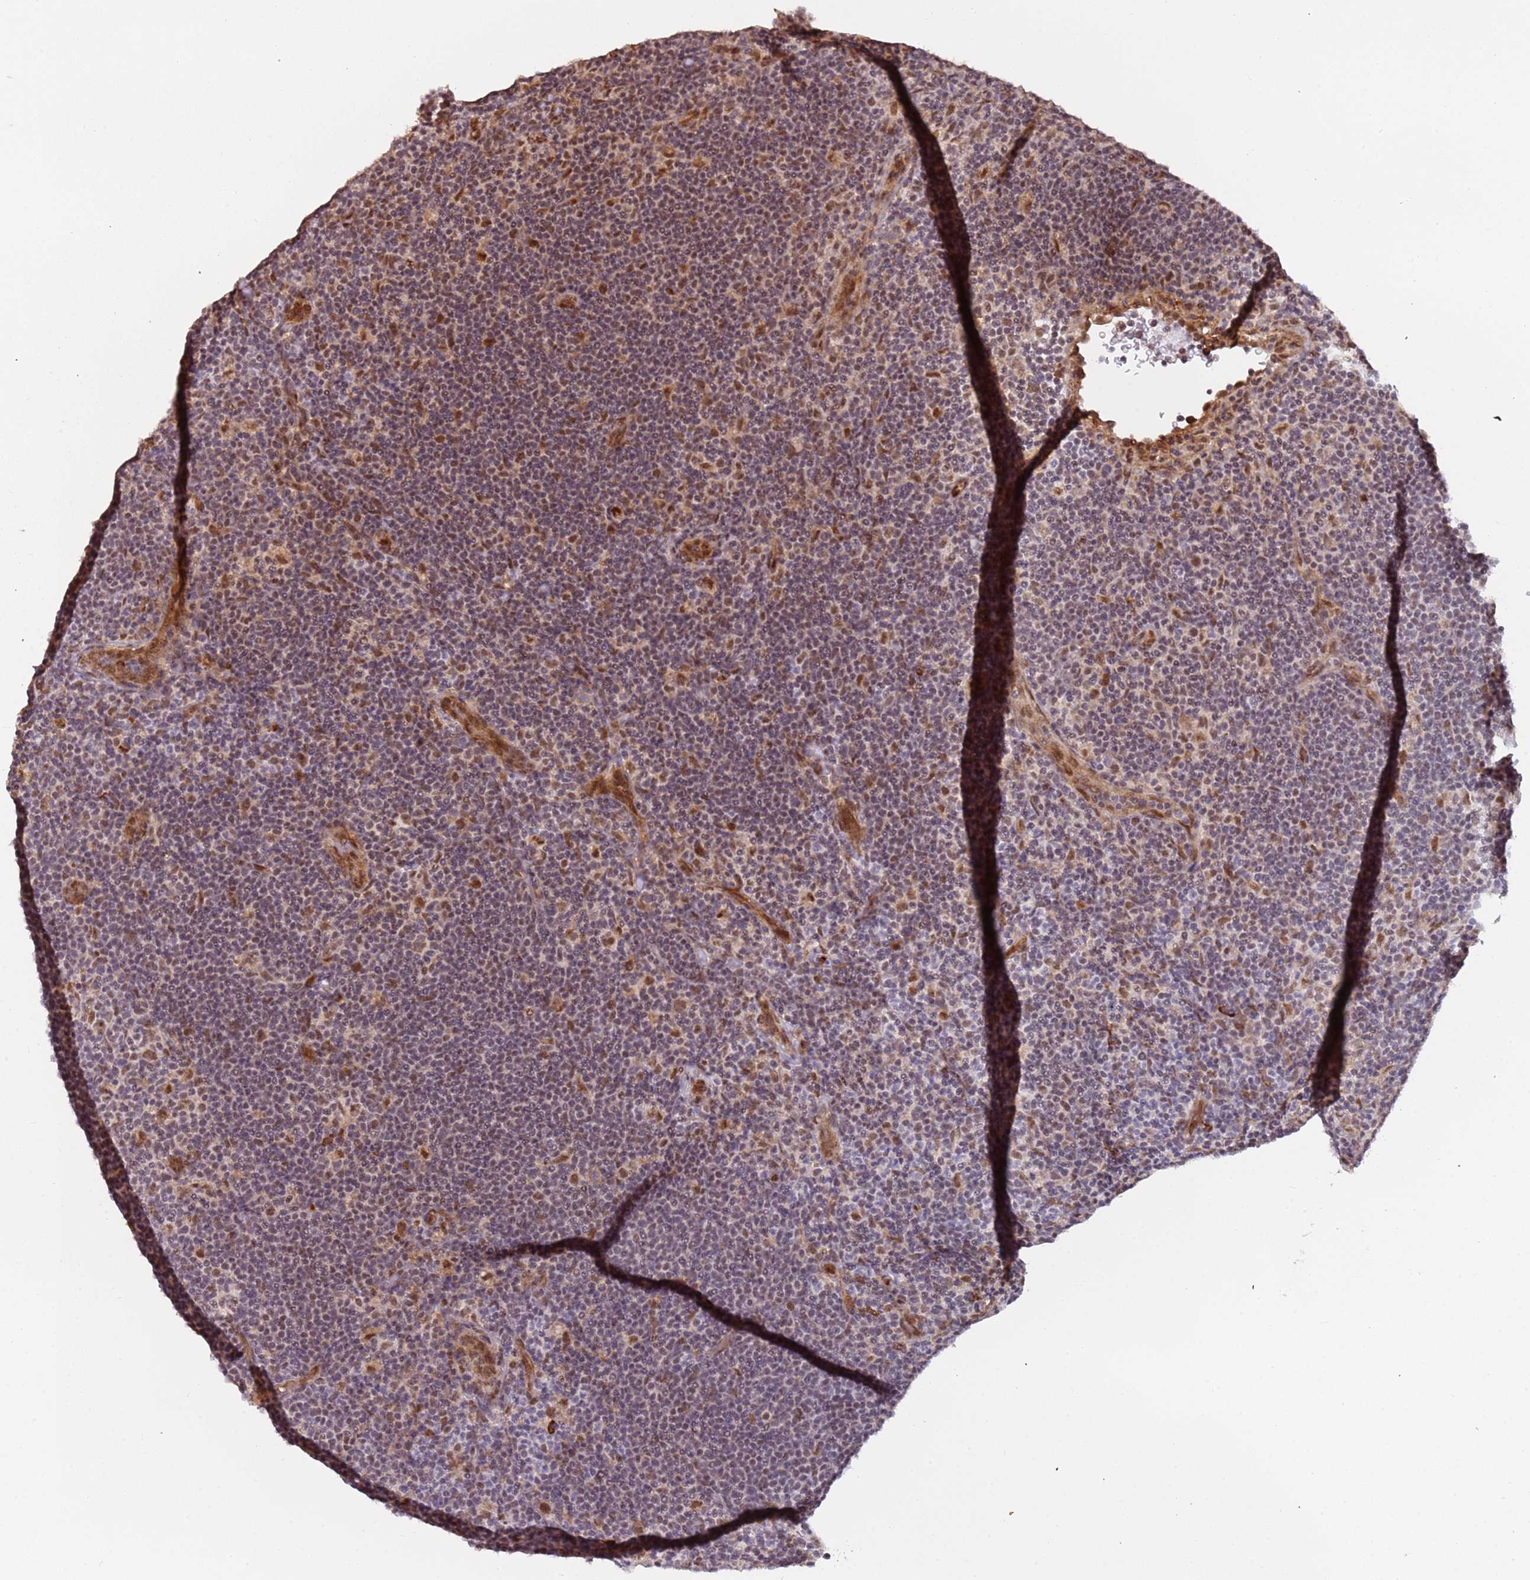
{"staining": {"intensity": "moderate", "quantity": "25%-75%", "location": "nuclear"}, "tissue": "lymphoma", "cell_type": "Tumor cells", "image_type": "cancer", "snomed": [{"axis": "morphology", "description": "Hodgkin's disease, NOS"}, {"axis": "topography", "description": "Lymph node"}], "caption": "This micrograph displays immunohistochemistry (IHC) staining of human Hodgkin's disease, with medium moderate nuclear positivity in about 25%-75% of tumor cells.", "gene": "POLR3H", "patient": {"sex": "female", "age": 57}}